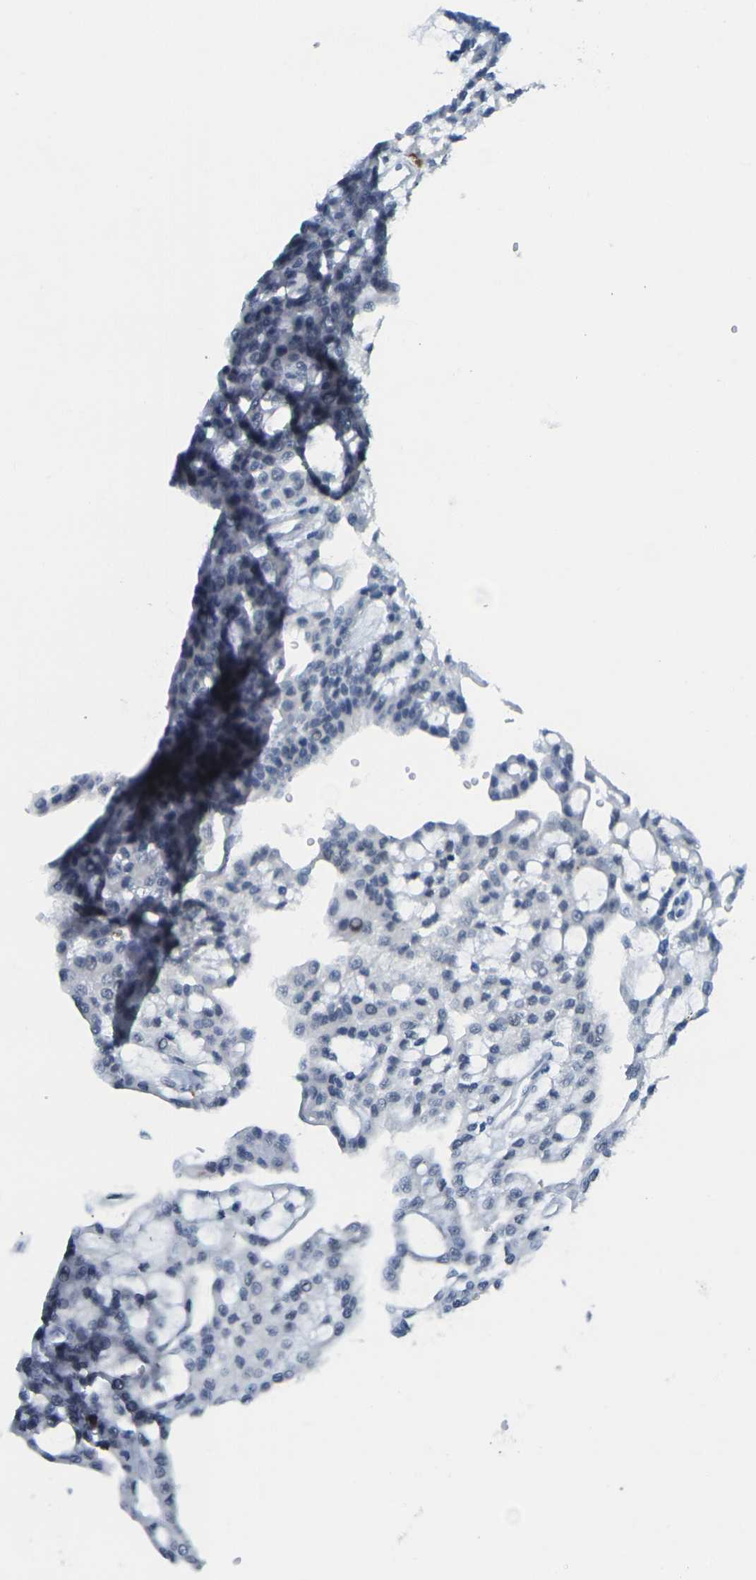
{"staining": {"intensity": "negative", "quantity": "none", "location": "none"}, "tissue": "renal cancer", "cell_type": "Tumor cells", "image_type": "cancer", "snomed": [{"axis": "morphology", "description": "Adenocarcinoma, NOS"}, {"axis": "topography", "description": "Kidney"}], "caption": "DAB (3,3'-diaminobenzidine) immunohistochemical staining of human renal adenocarcinoma demonstrates no significant staining in tumor cells. The staining is performed using DAB (3,3'-diaminobenzidine) brown chromogen with nuclei counter-stained in using hematoxylin.", "gene": "CD3D", "patient": {"sex": "male", "age": 63}}